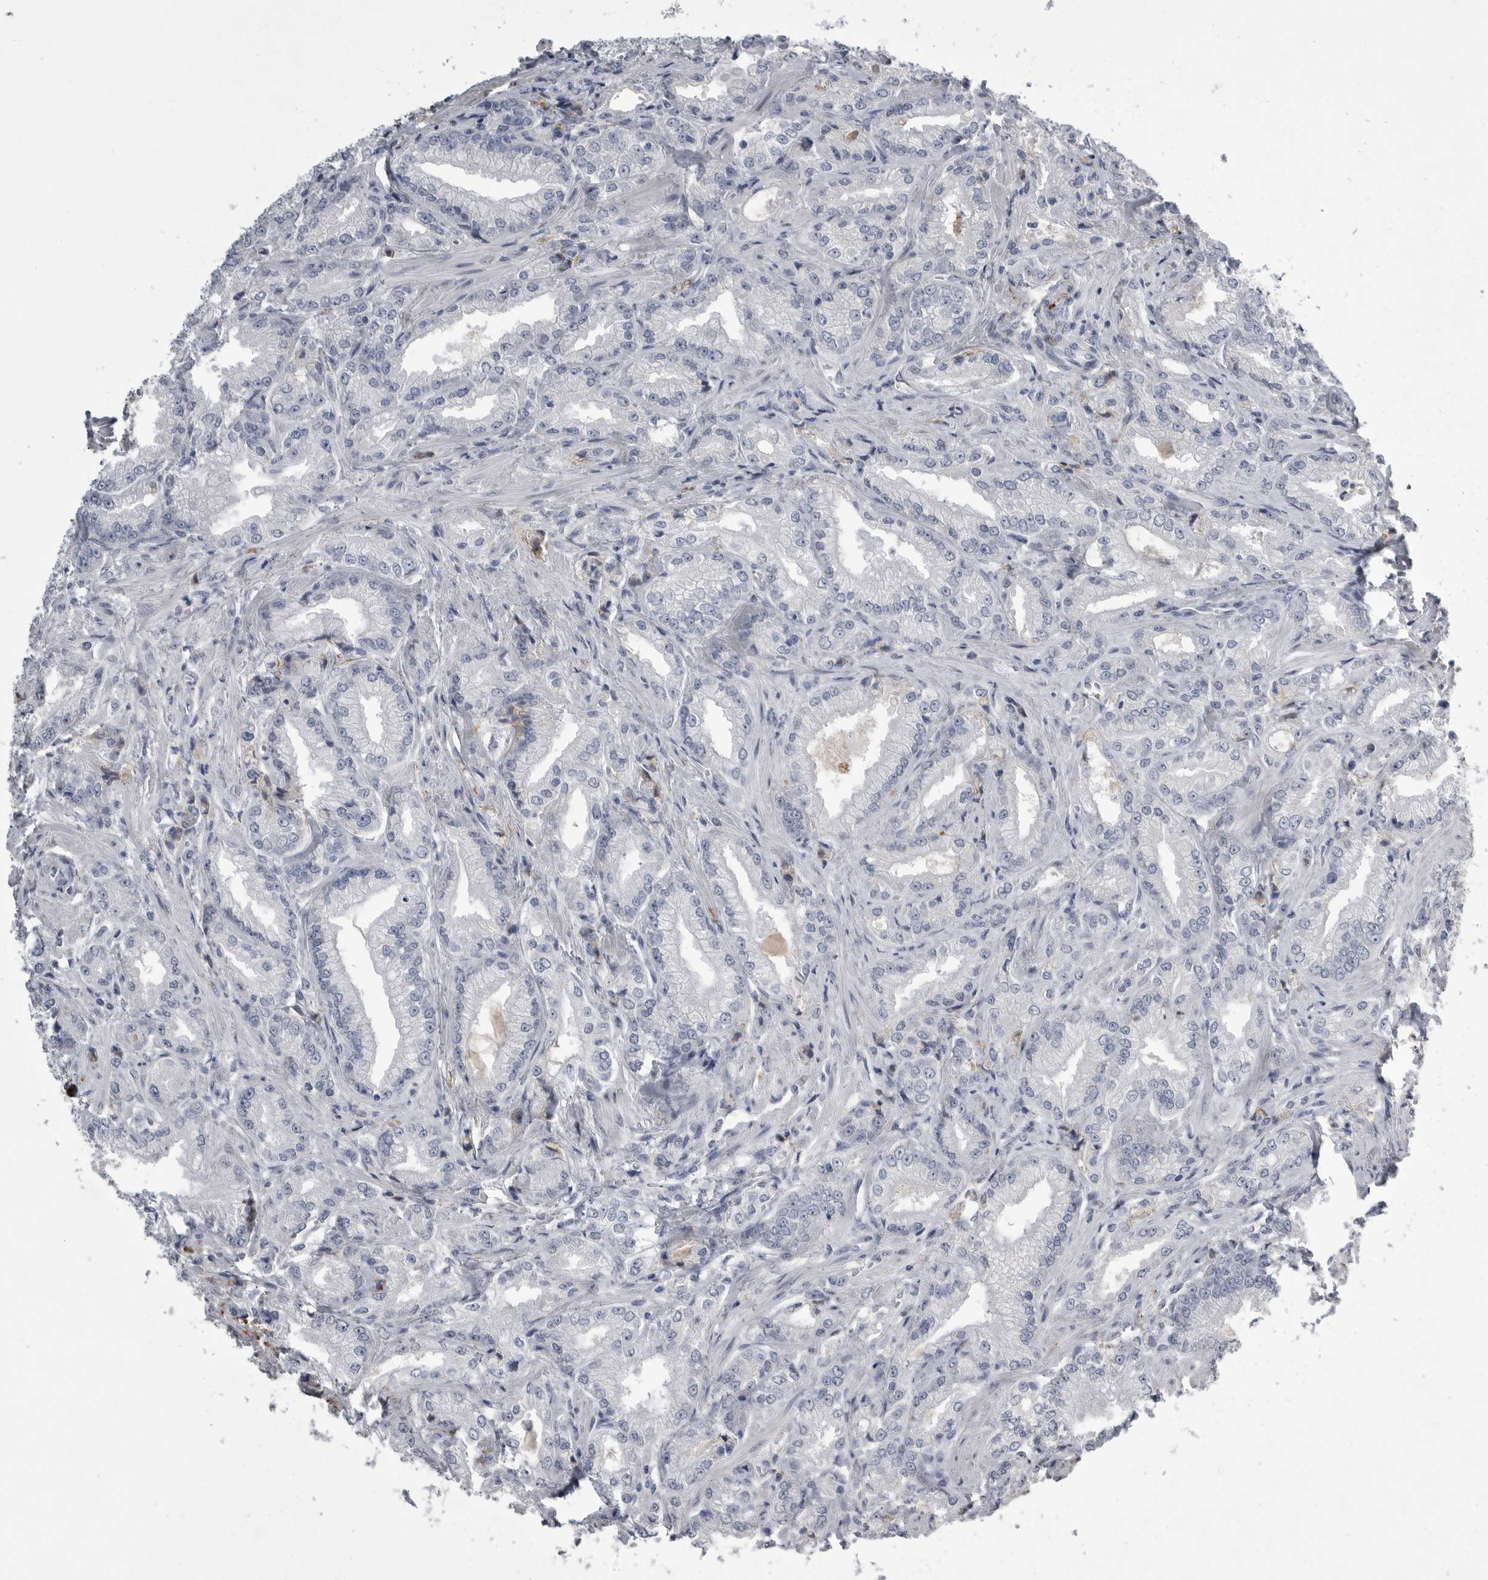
{"staining": {"intensity": "negative", "quantity": "none", "location": "none"}, "tissue": "prostate cancer", "cell_type": "Tumor cells", "image_type": "cancer", "snomed": [{"axis": "morphology", "description": "Adenocarcinoma, Low grade"}, {"axis": "topography", "description": "Prostate"}], "caption": "The micrograph demonstrates no significant expression in tumor cells of prostate cancer.", "gene": "CRP", "patient": {"sex": "male", "age": 62}}